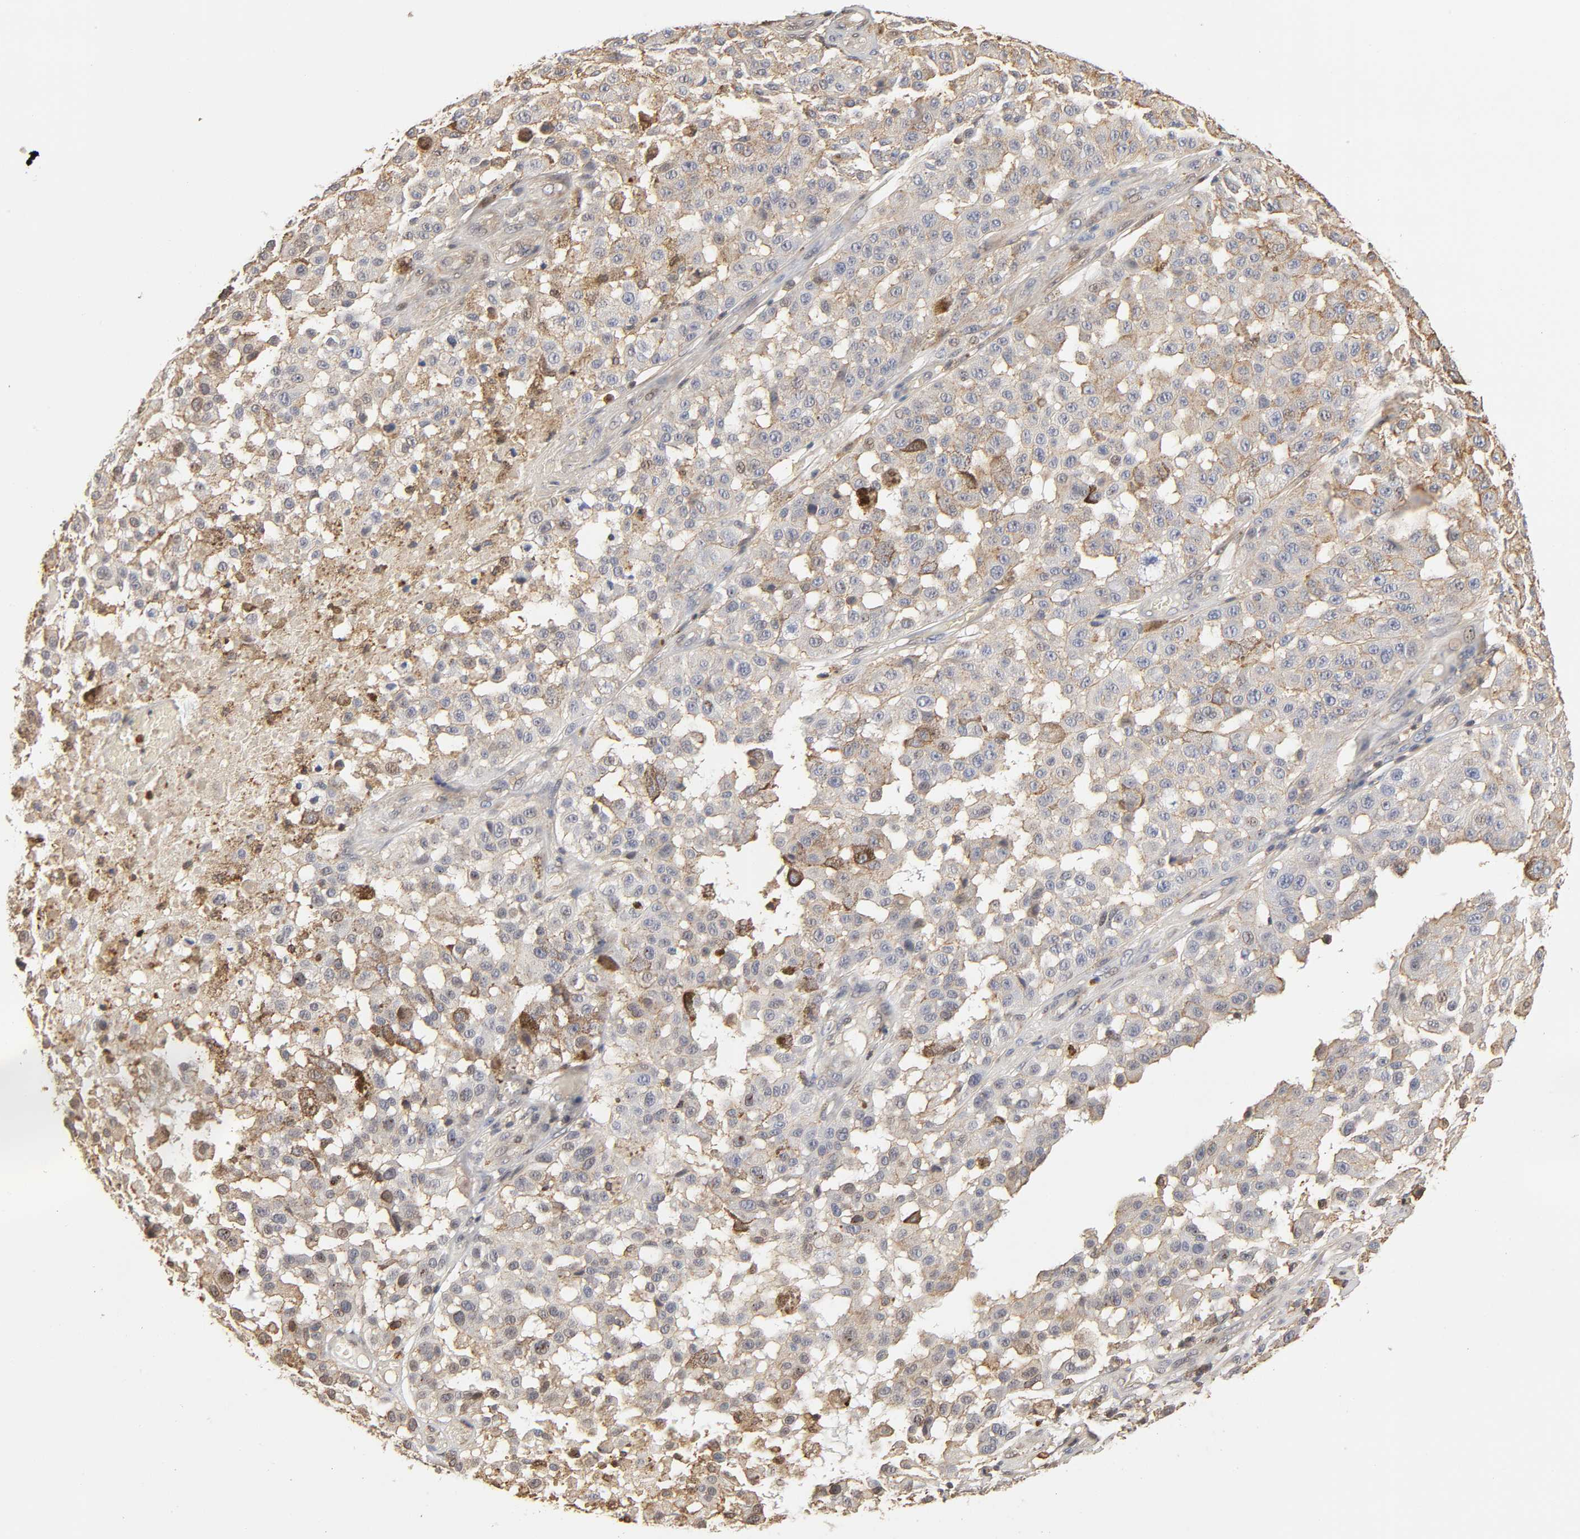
{"staining": {"intensity": "moderate", "quantity": "25%-75%", "location": "cytoplasmic/membranous"}, "tissue": "melanoma", "cell_type": "Tumor cells", "image_type": "cancer", "snomed": [{"axis": "morphology", "description": "Malignant melanoma, NOS"}, {"axis": "topography", "description": "Skin"}], "caption": "Malignant melanoma stained with DAB (3,3'-diaminobenzidine) immunohistochemistry (IHC) displays medium levels of moderate cytoplasmic/membranous staining in about 25%-75% of tumor cells.", "gene": "ANXA11", "patient": {"sex": "female", "age": 64}}